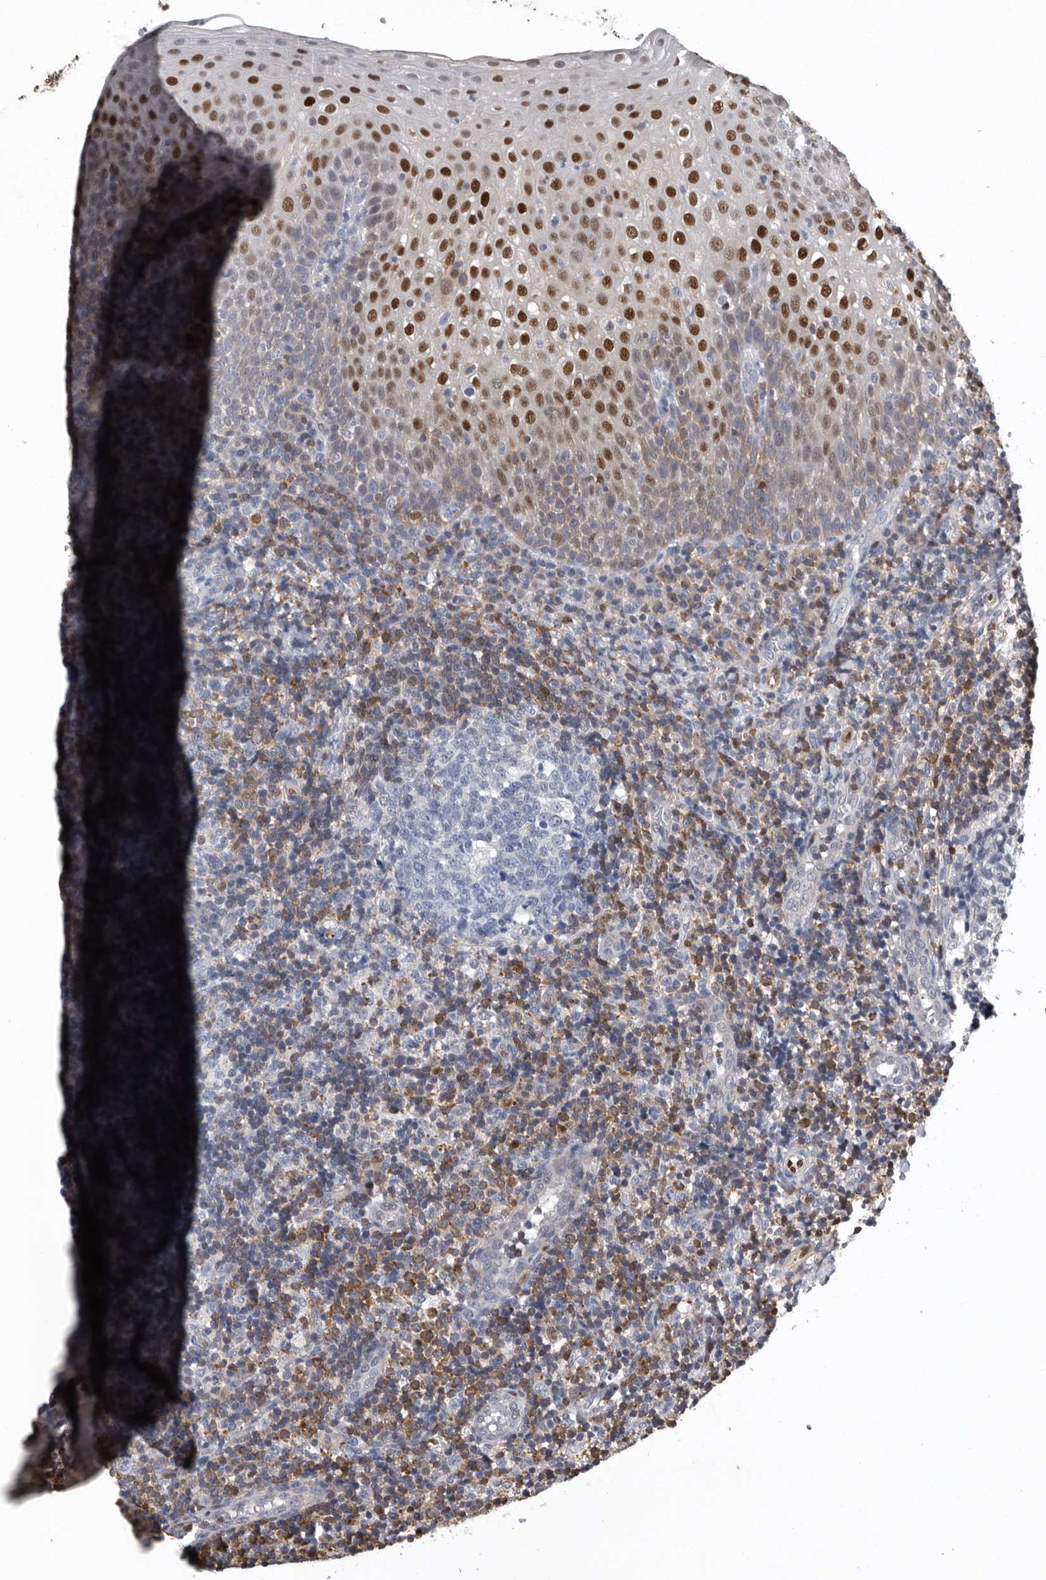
{"staining": {"intensity": "negative", "quantity": "none", "location": "none"}, "tissue": "tonsil", "cell_type": "Germinal center cells", "image_type": "normal", "snomed": [{"axis": "morphology", "description": "Normal tissue, NOS"}, {"axis": "topography", "description": "Tonsil"}], "caption": "Immunohistochemistry micrograph of benign tonsil stained for a protein (brown), which displays no expression in germinal center cells.", "gene": "PDCD4", "patient": {"sex": "female", "age": 19}}